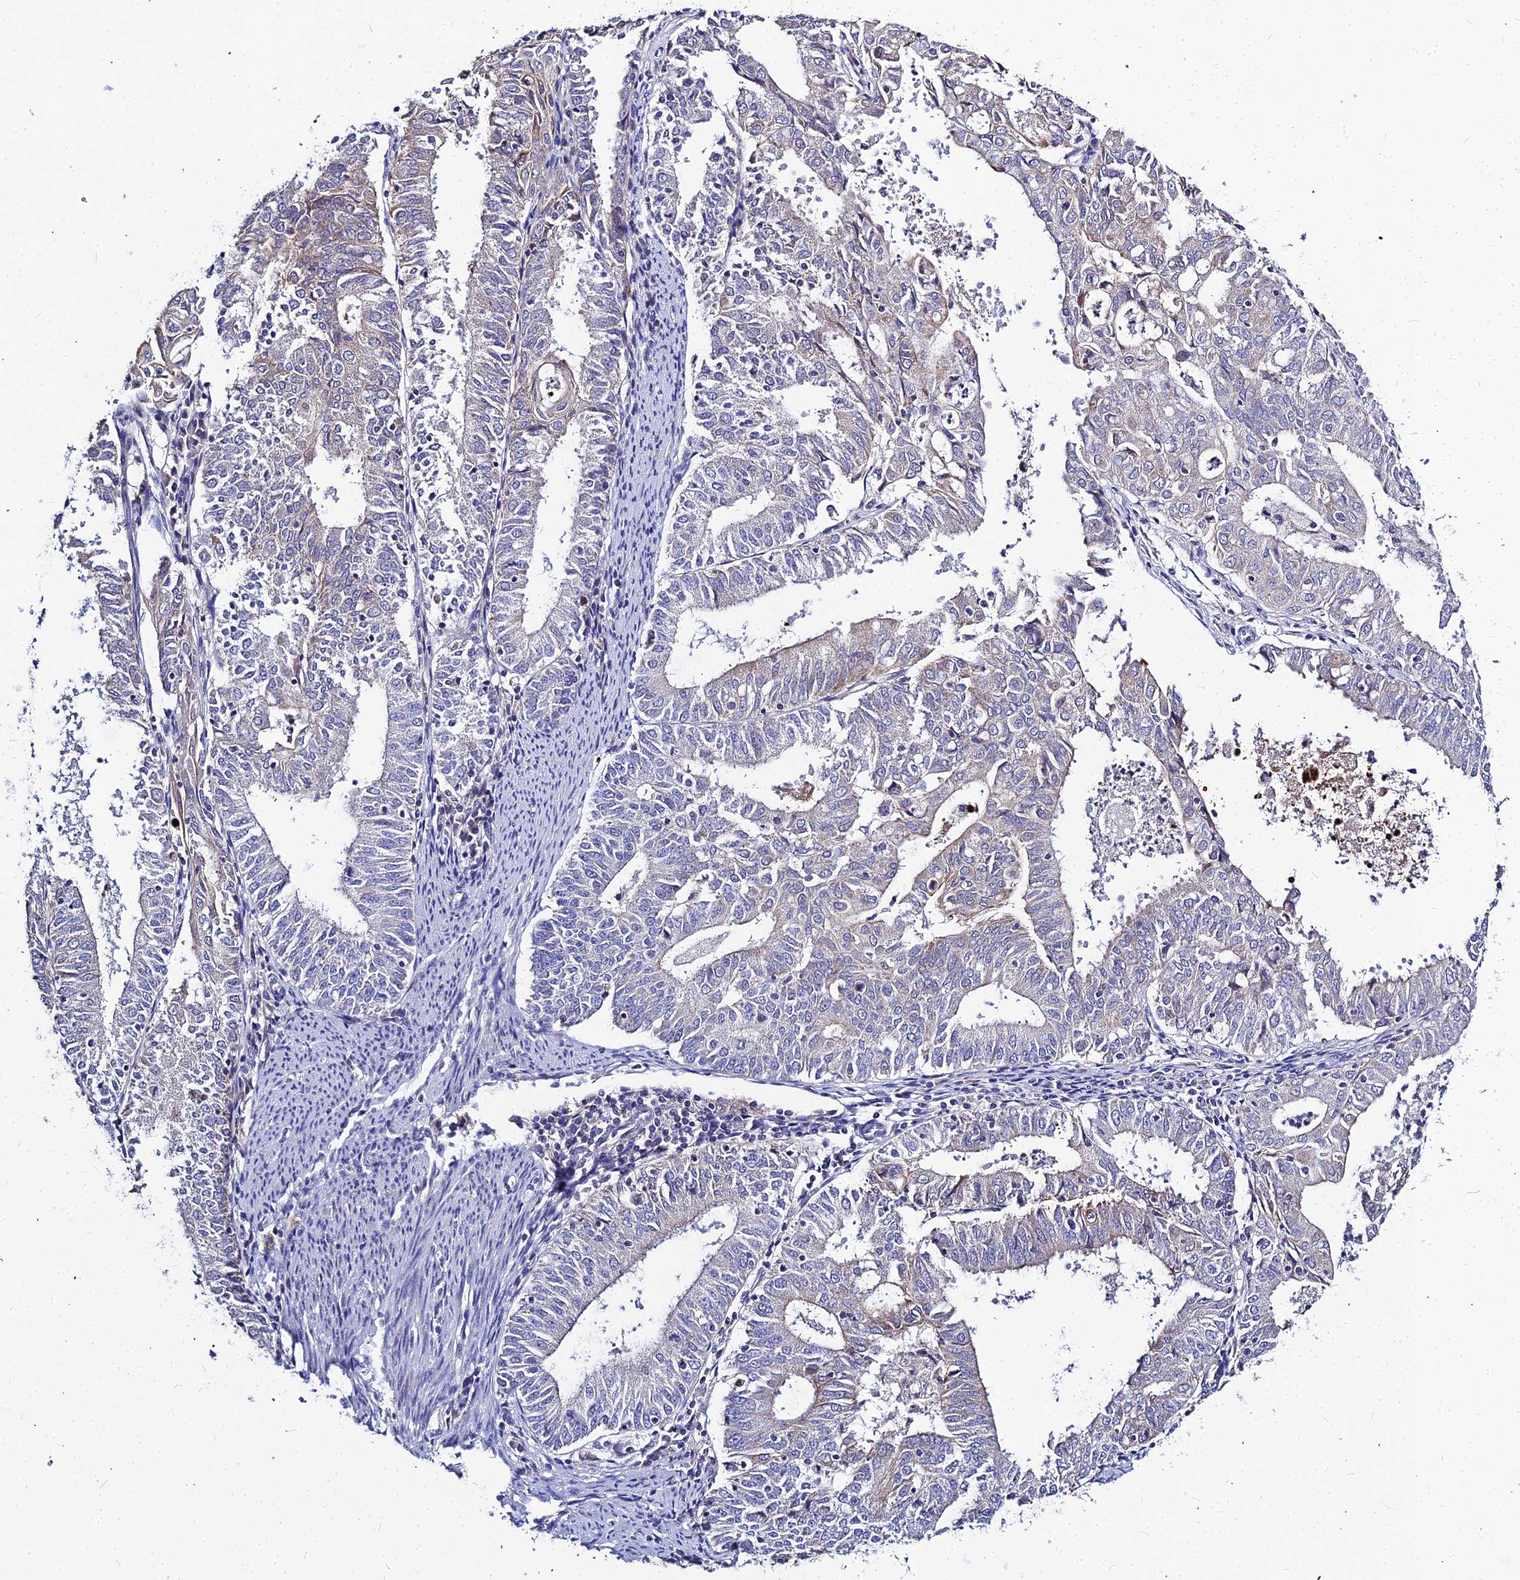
{"staining": {"intensity": "negative", "quantity": "none", "location": "none"}, "tissue": "endometrial cancer", "cell_type": "Tumor cells", "image_type": "cancer", "snomed": [{"axis": "morphology", "description": "Adenocarcinoma, NOS"}, {"axis": "topography", "description": "Endometrium"}], "caption": "The immunohistochemistry micrograph has no significant positivity in tumor cells of endometrial cancer tissue. Nuclei are stained in blue.", "gene": "DMRTA1", "patient": {"sex": "female", "age": 57}}